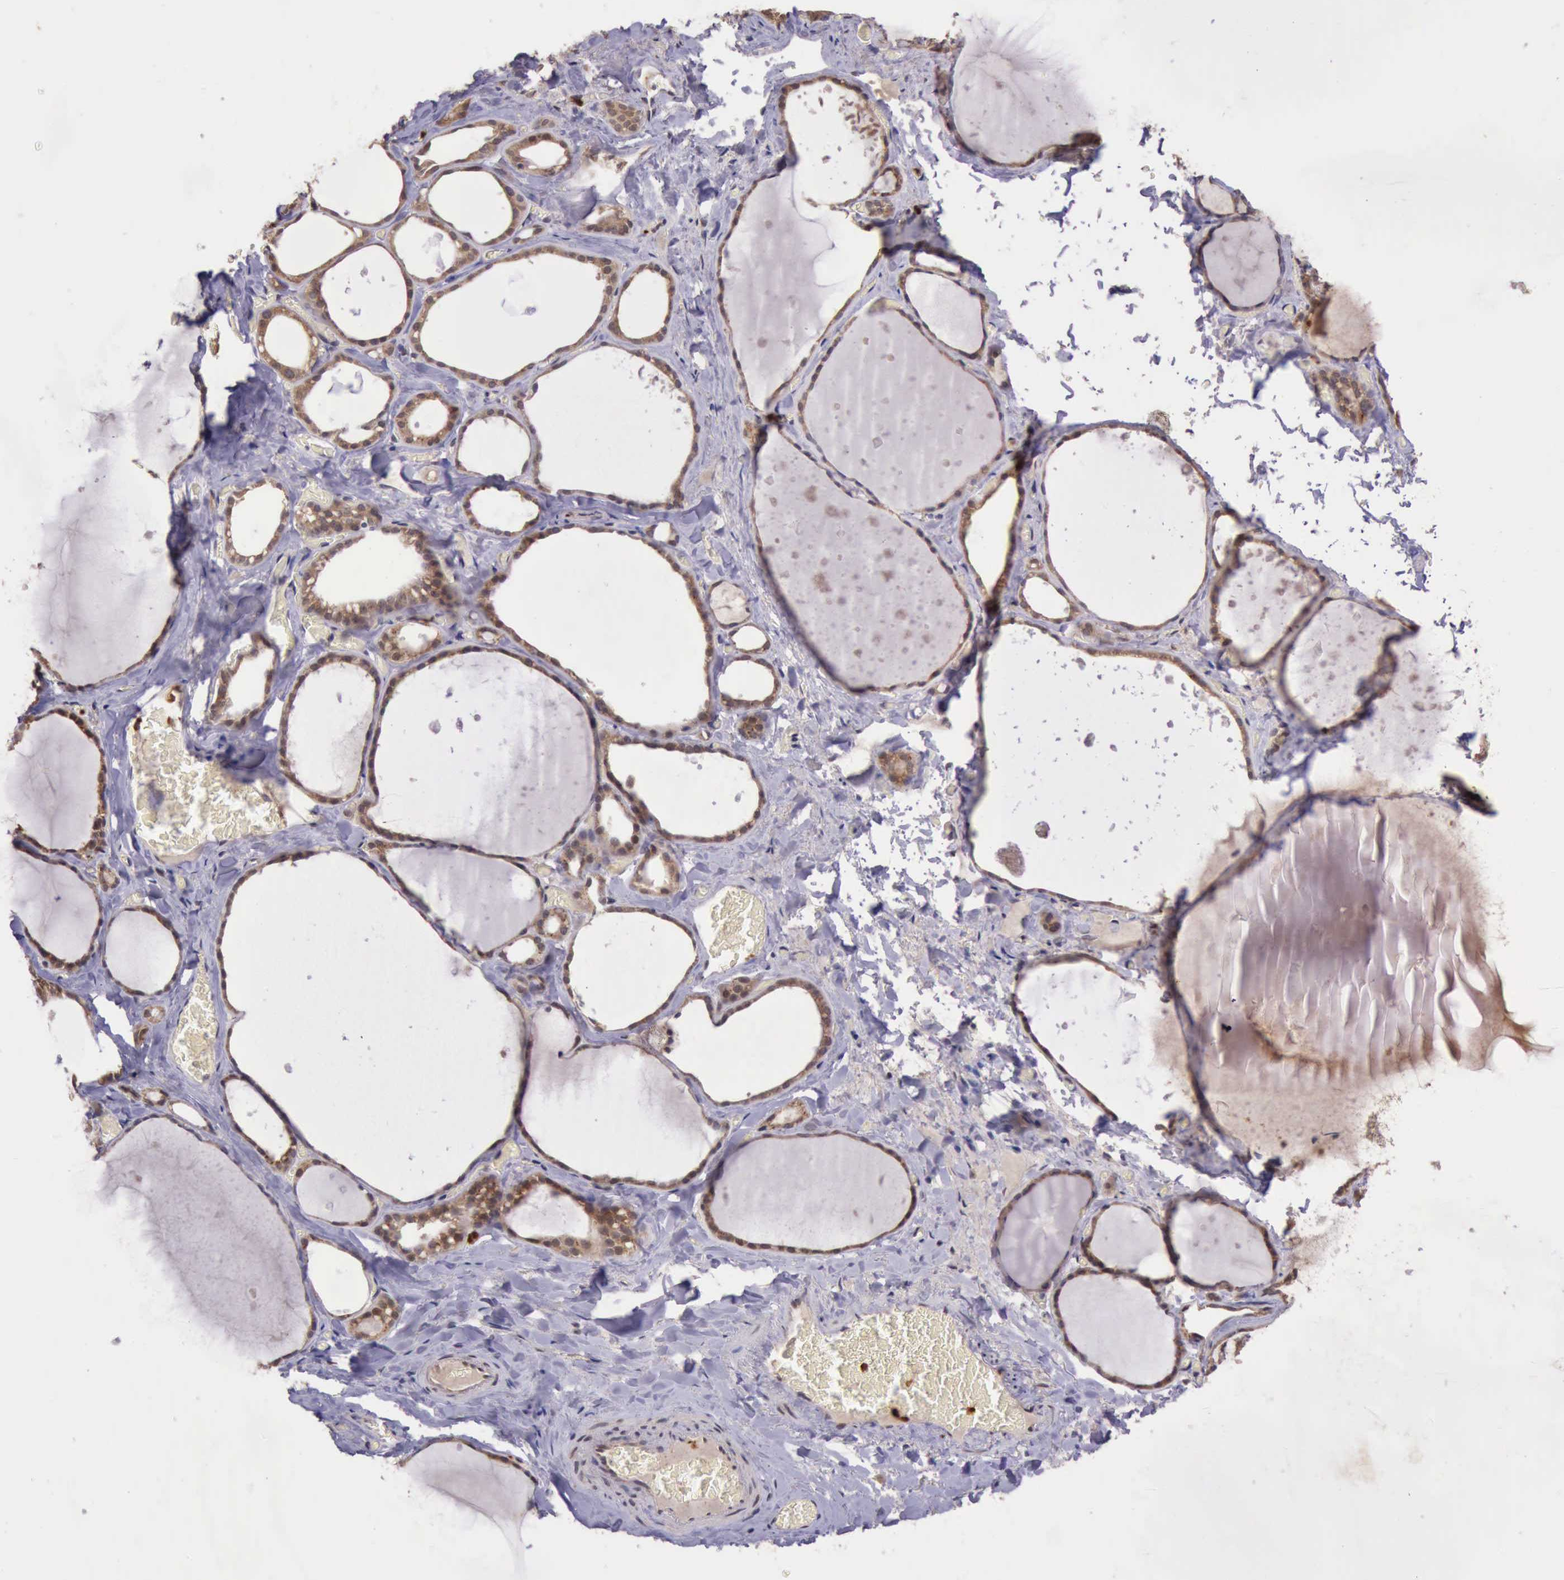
{"staining": {"intensity": "strong", "quantity": ">75%", "location": "cytoplasmic/membranous"}, "tissue": "thyroid gland", "cell_type": "Glandular cells", "image_type": "normal", "snomed": [{"axis": "morphology", "description": "Normal tissue, NOS"}, {"axis": "topography", "description": "Thyroid gland"}], "caption": "DAB (3,3'-diaminobenzidine) immunohistochemical staining of unremarkable thyroid gland shows strong cytoplasmic/membranous protein staining in about >75% of glandular cells.", "gene": "ARMCX3", "patient": {"sex": "male", "age": 76}}